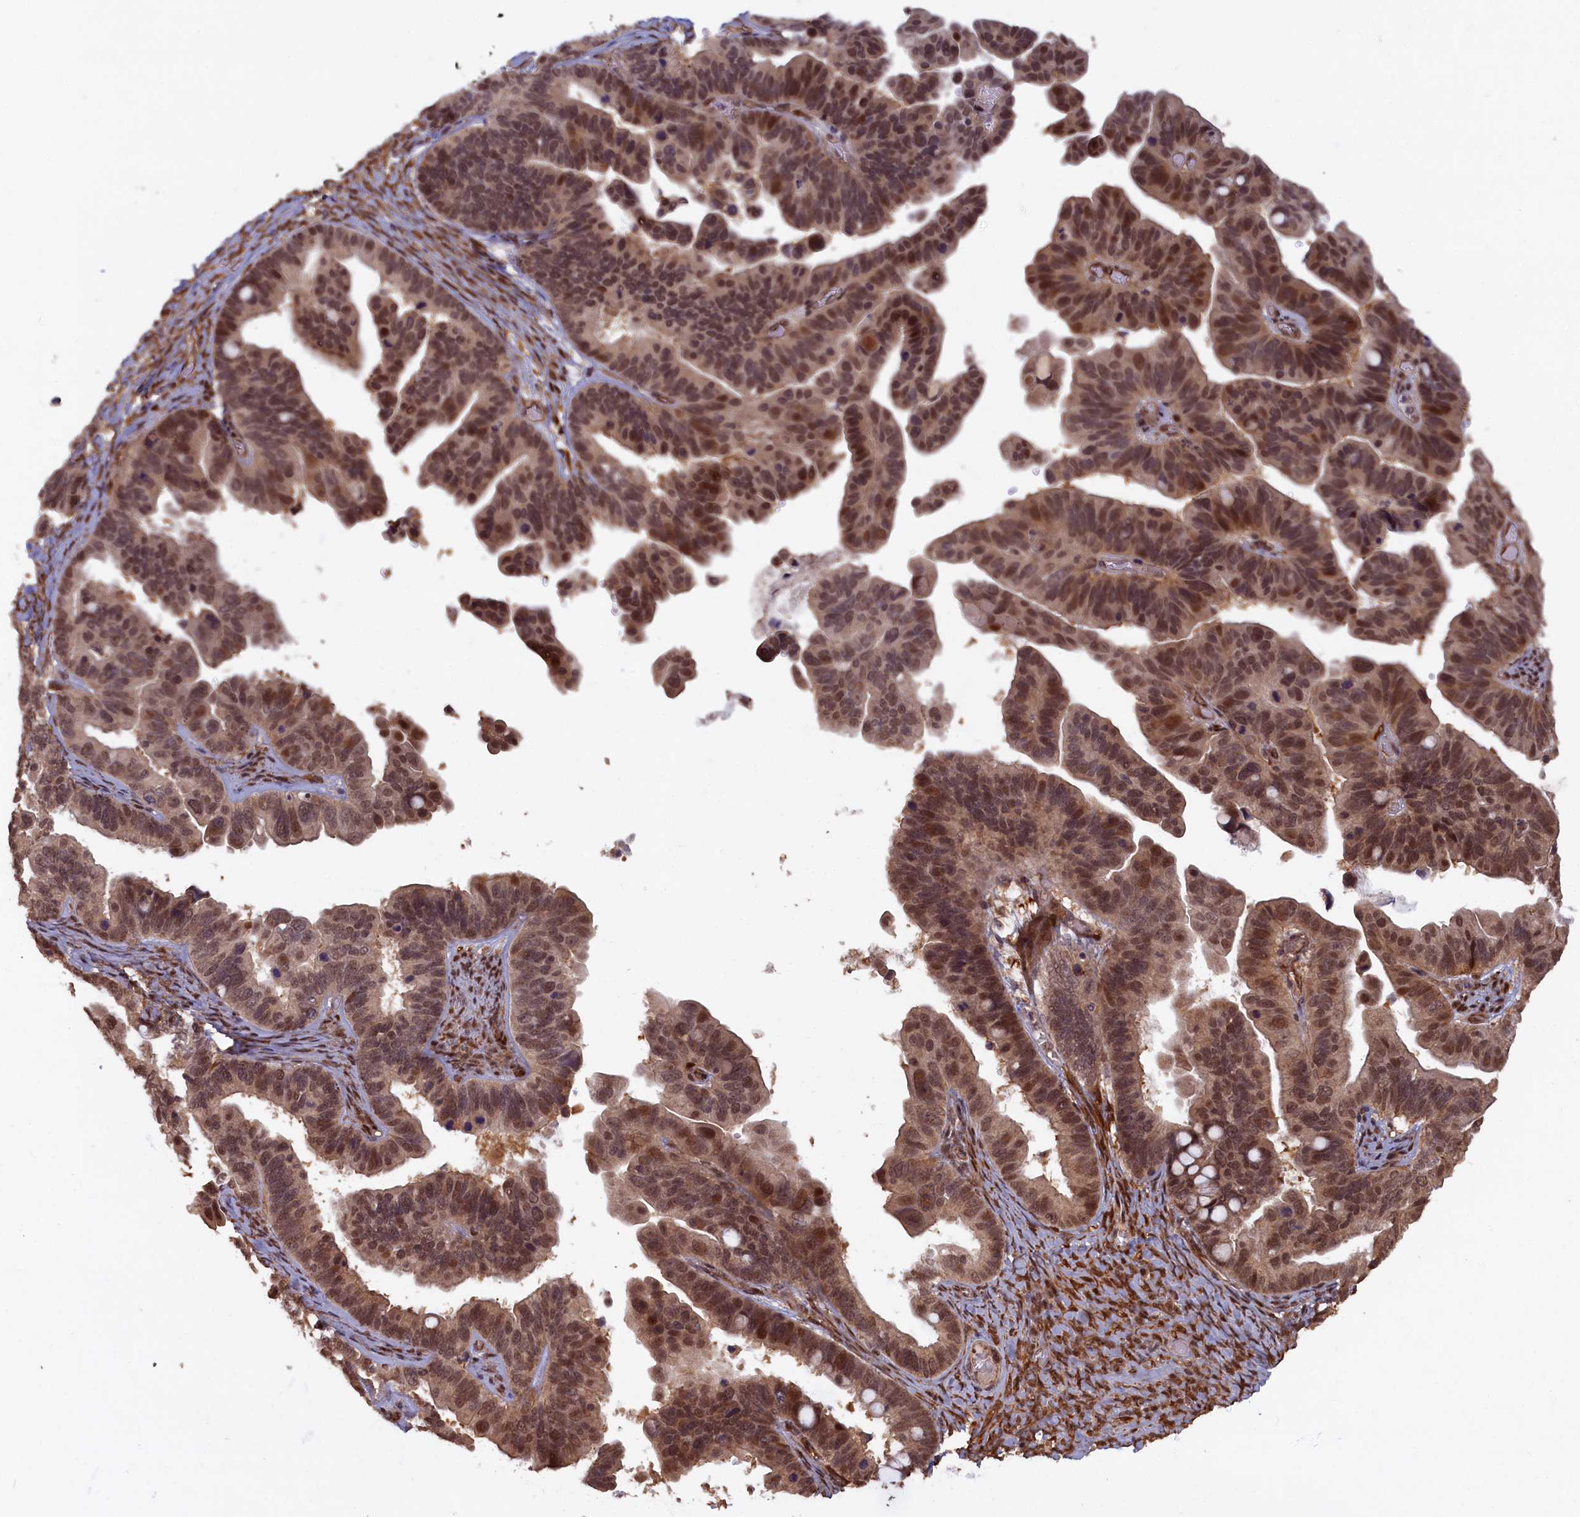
{"staining": {"intensity": "moderate", "quantity": ">75%", "location": "cytoplasmic/membranous,nuclear"}, "tissue": "ovarian cancer", "cell_type": "Tumor cells", "image_type": "cancer", "snomed": [{"axis": "morphology", "description": "Cystadenocarcinoma, serous, NOS"}, {"axis": "topography", "description": "Ovary"}], "caption": "A photomicrograph of human serous cystadenocarcinoma (ovarian) stained for a protein displays moderate cytoplasmic/membranous and nuclear brown staining in tumor cells.", "gene": "HIF3A", "patient": {"sex": "female", "age": 56}}